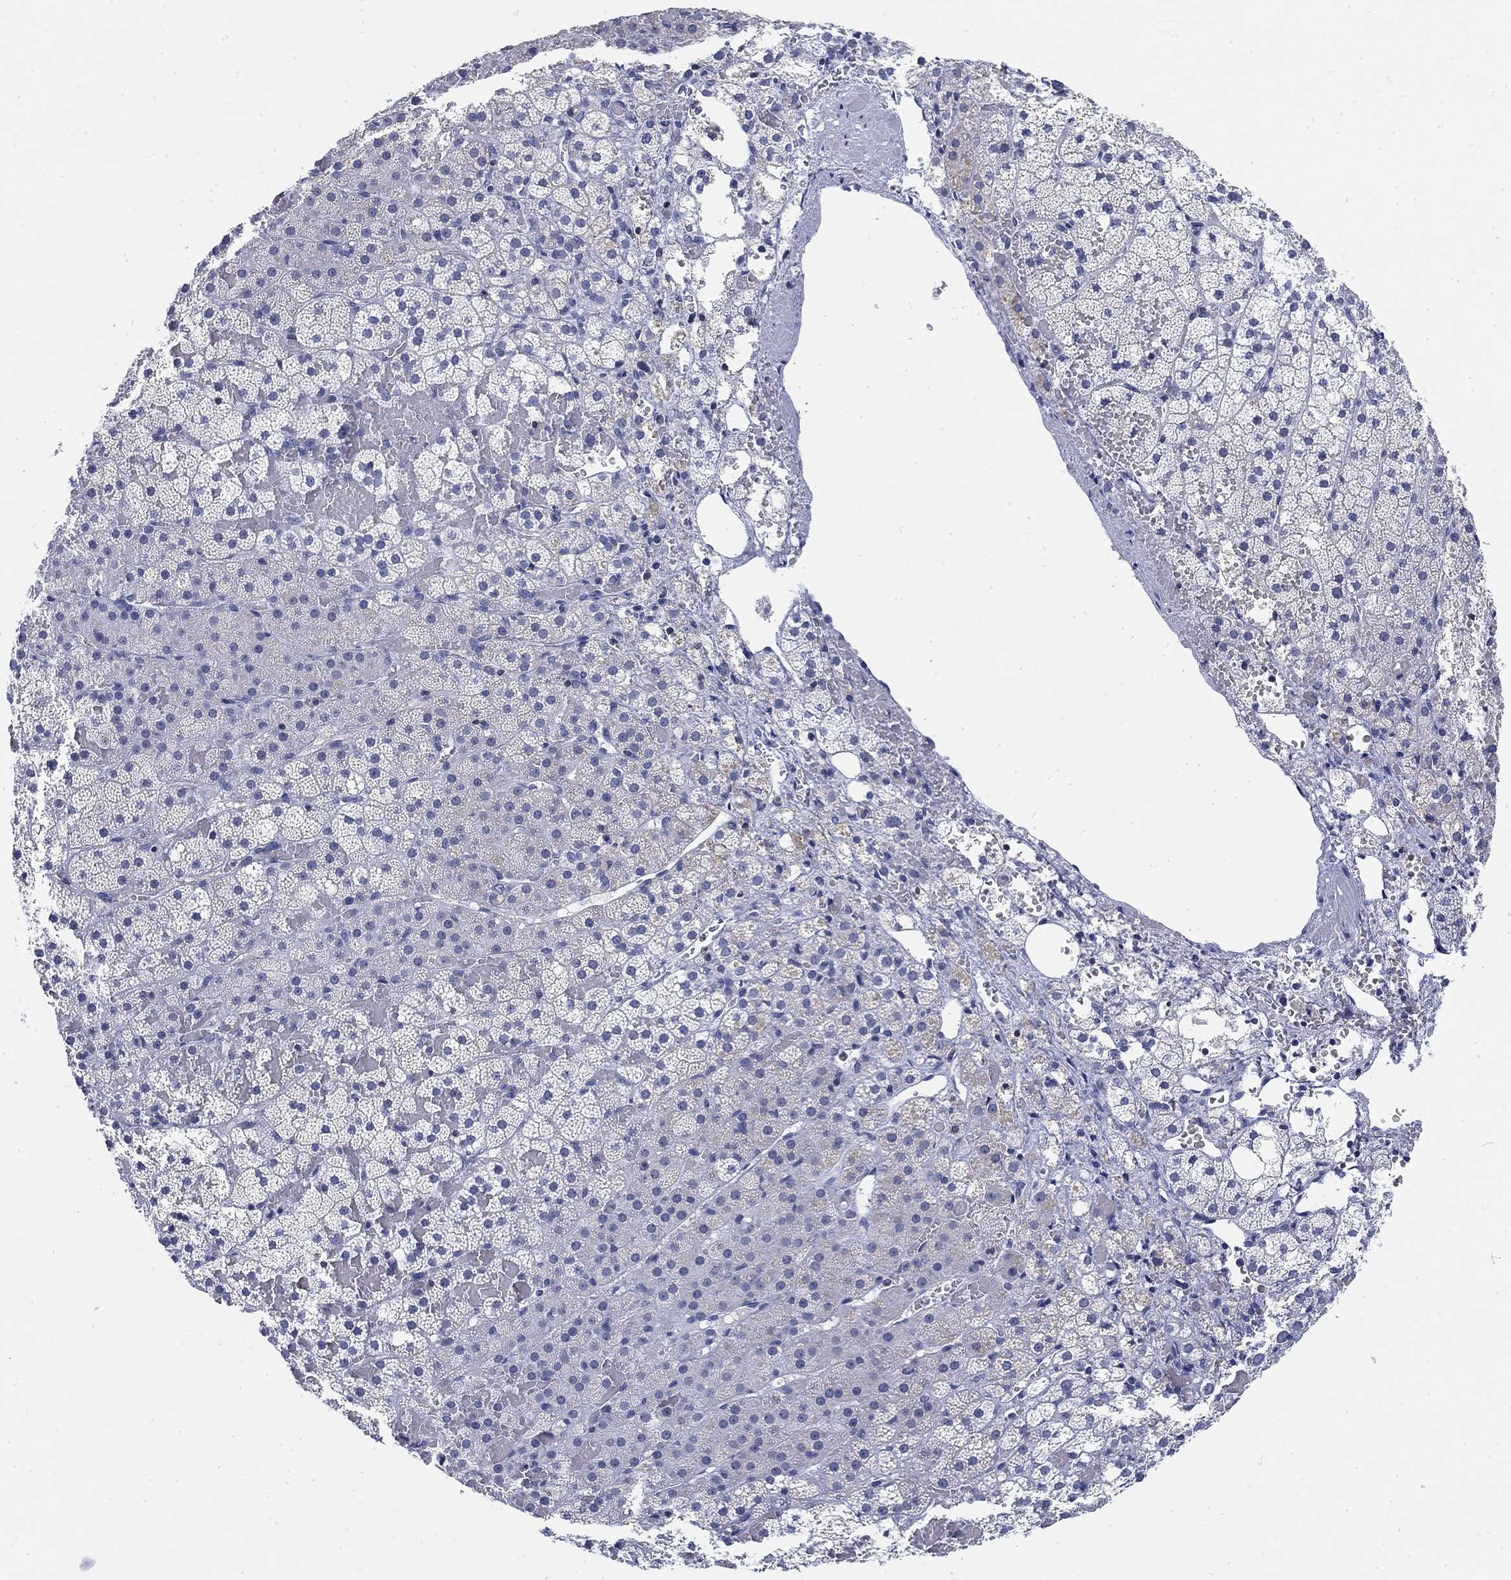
{"staining": {"intensity": "negative", "quantity": "none", "location": "none"}, "tissue": "adrenal gland", "cell_type": "Glandular cells", "image_type": "normal", "snomed": [{"axis": "morphology", "description": "Normal tissue, NOS"}, {"axis": "topography", "description": "Adrenal gland"}], "caption": "A histopathology image of adrenal gland stained for a protein demonstrates no brown staining in glandular cells.", "gene": "FYB1", "patient": {"sex": "male", "age": 53}}